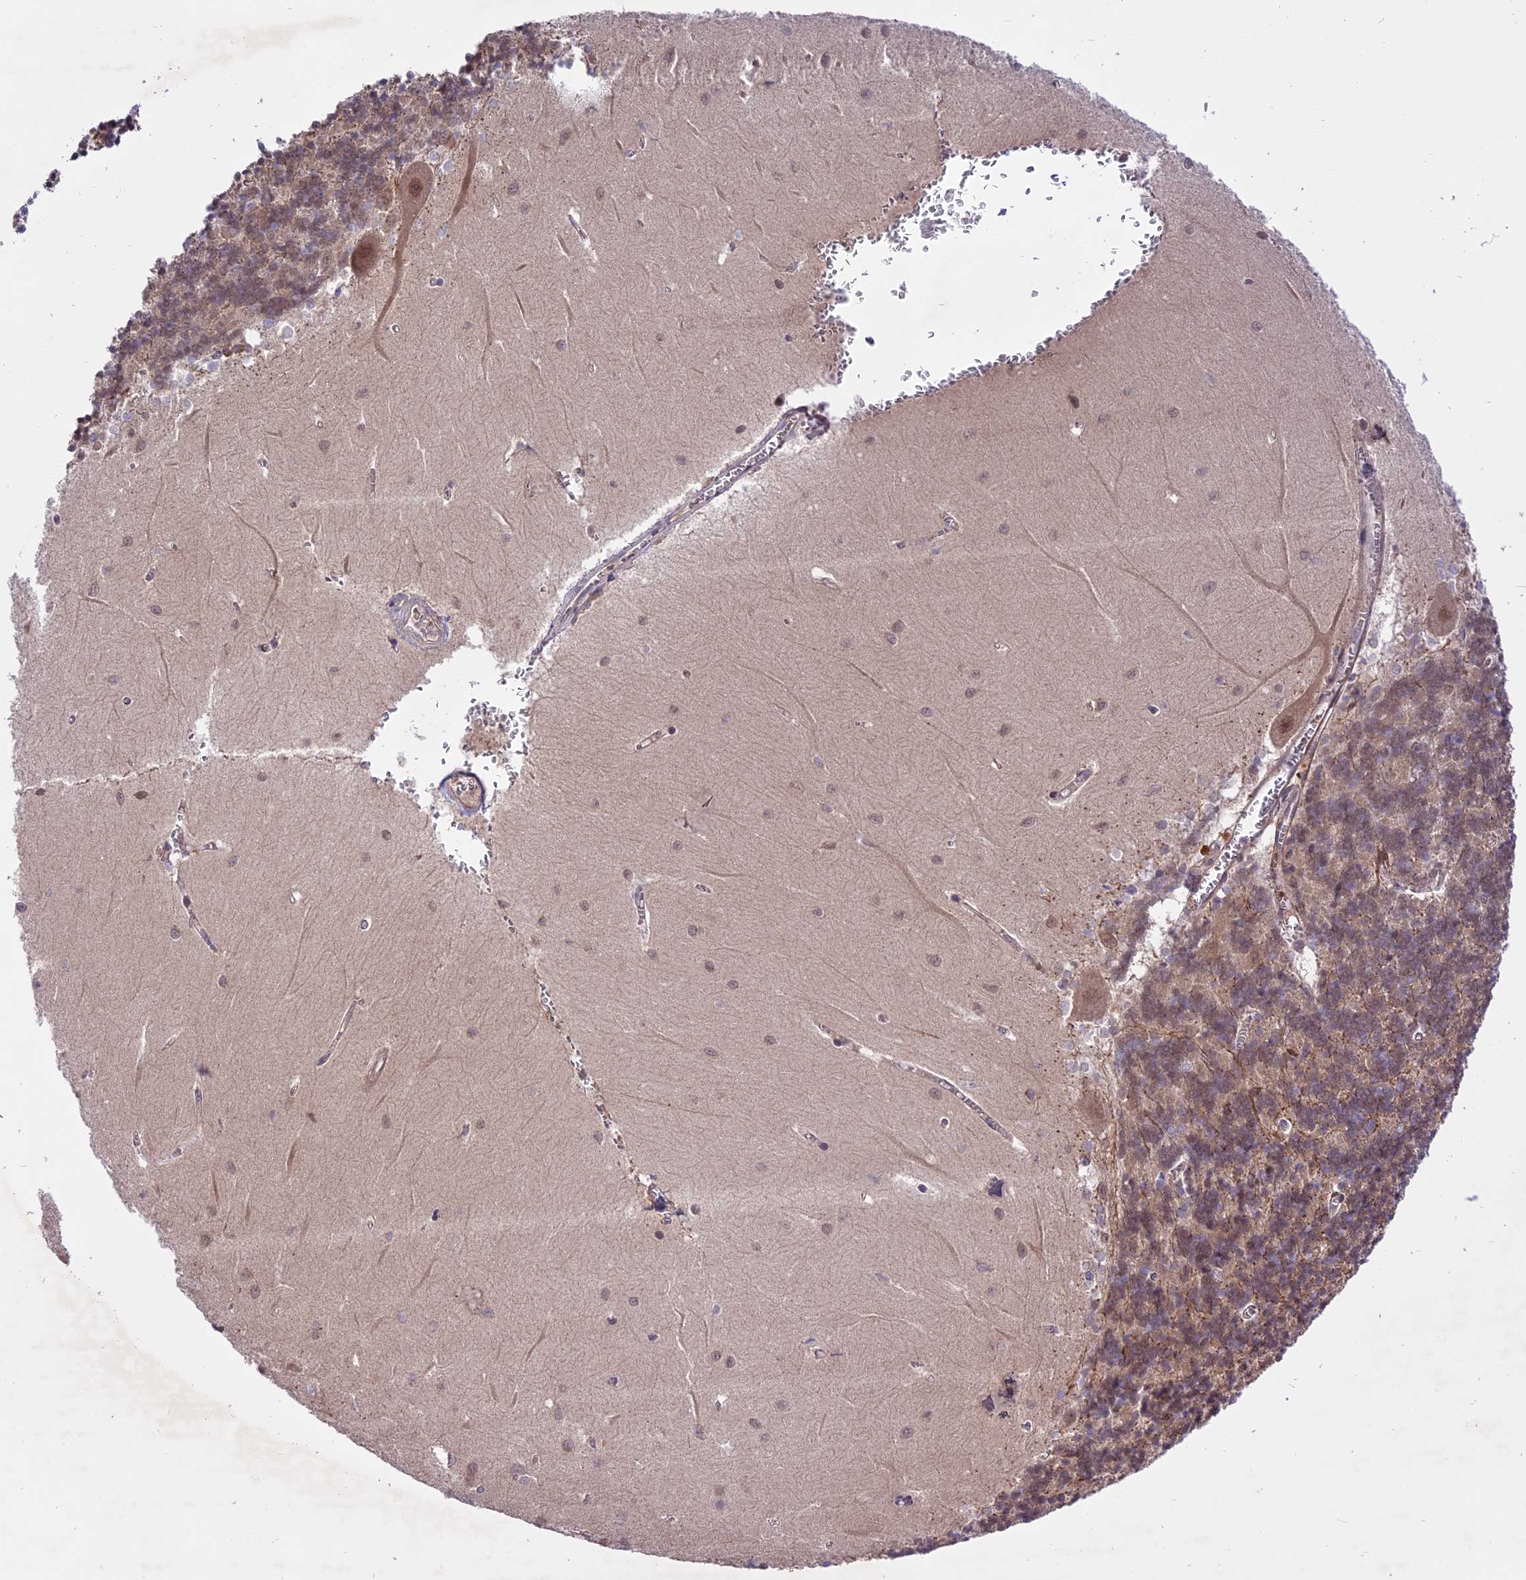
{"staining": {"intensity": "moderate", "quantity": "25%-75%", "location": "cytoplasmic/membranous,nuclear"}, "tissue": "cerebellum", "cell_type": "Cells in granular layer", "image_type": "normal", "snomed": [{"axis": "morphology", "description": "Normal tissue, NOS"}, {"axis": "topography", "description": "Cerebellum"}], "caption": "Brown immunohistochemical staining in unremarkable cerebellum reveals moderate cytoplasmic/membranous,nuclear positivity in approximately 25%-75% of cells in granular layer.", "gene": "SPRED1", "patient": {"sex": "male", "age": 37}}